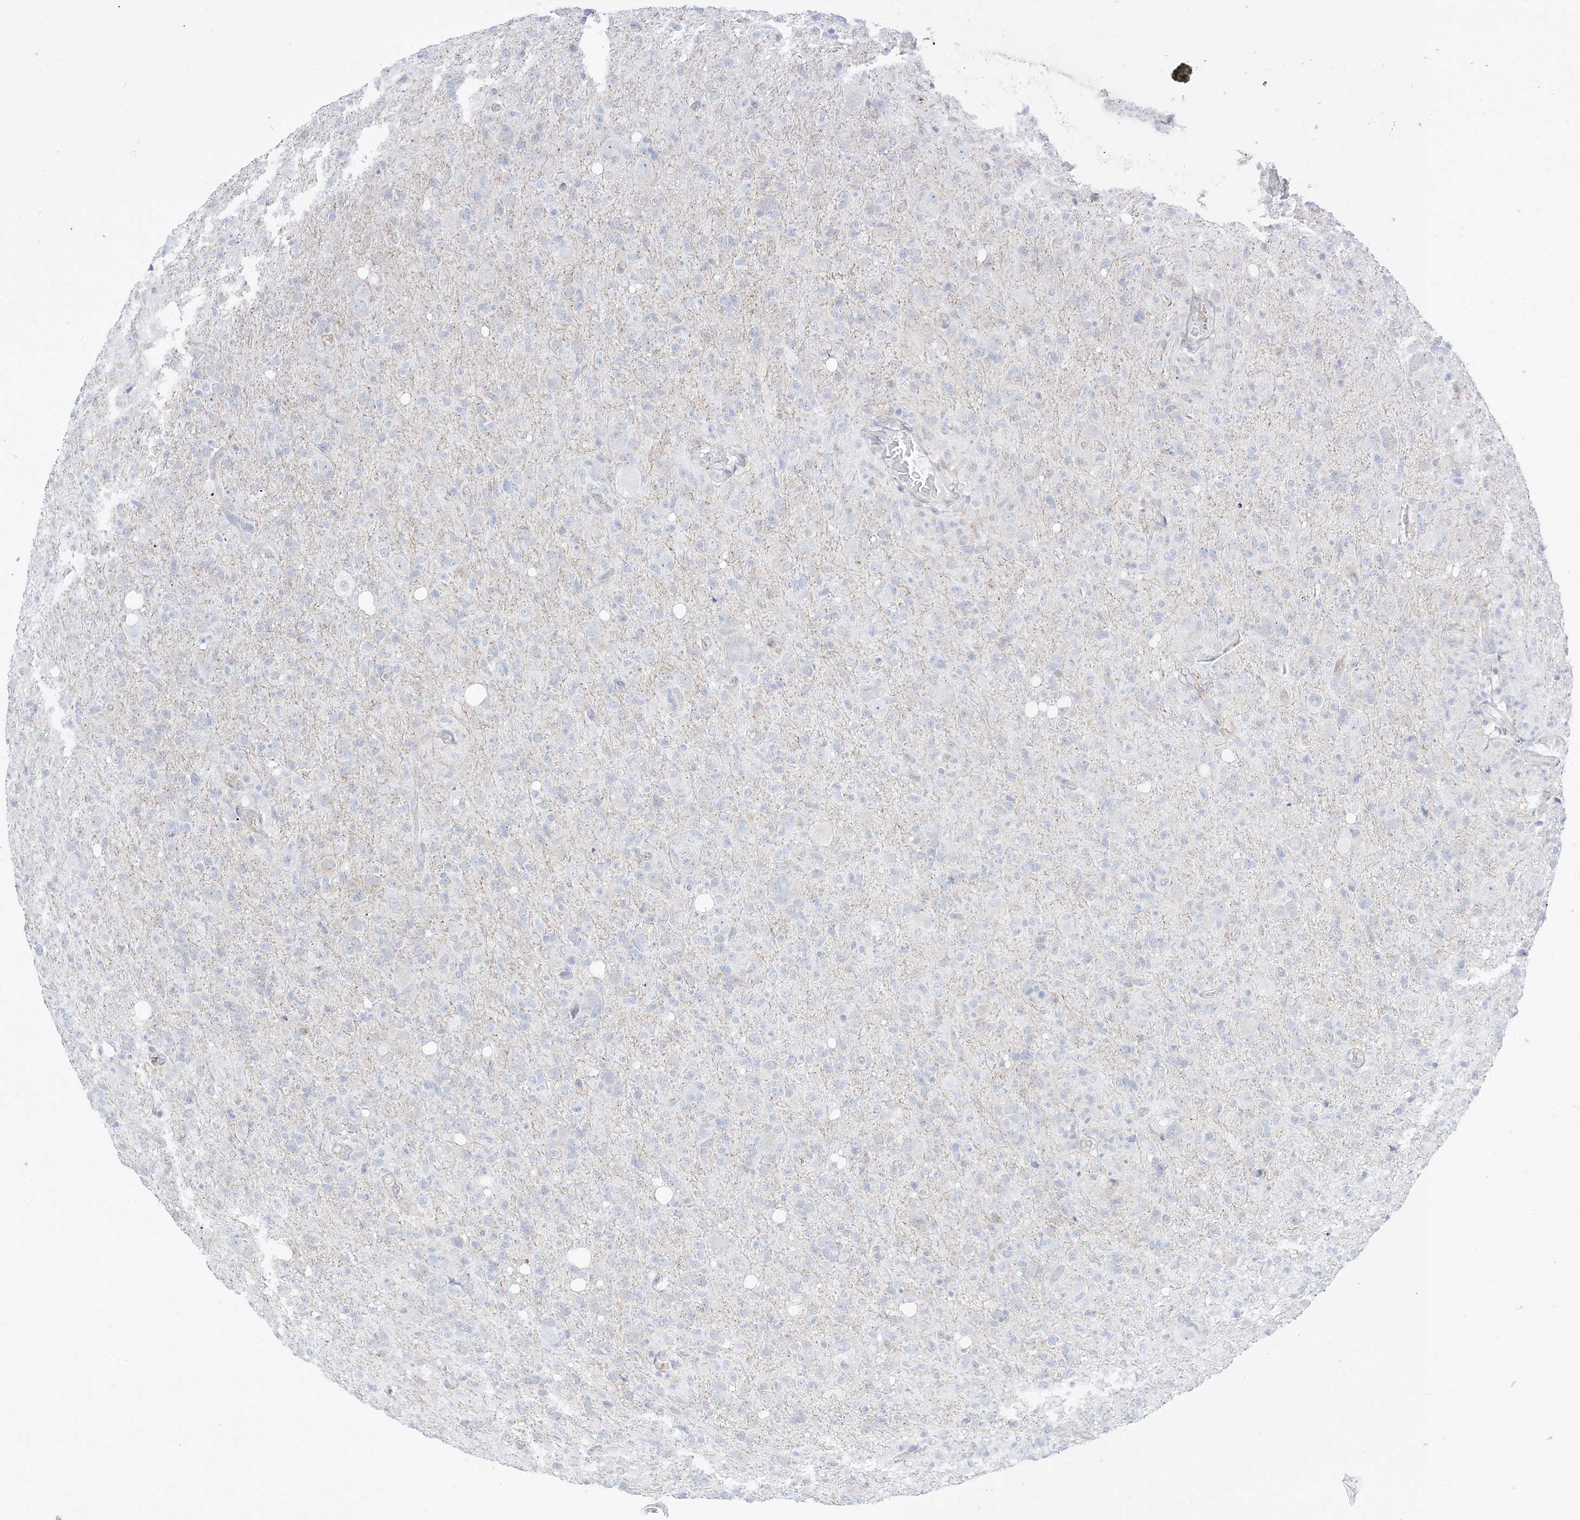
{"staining": {"intensity": "negative", "quantity": "none", "location": "none"}, "tissue": "glioma", "cell_type": "Tumor cells", "image_type": "cancer", "snomed": [{"axis": "morphology", "description": "Glioma, malignant, High grade"}, {"axis": "topography", "description": "Brain"}], "caption": "This is an IHC image of malignant glioma (high-grade). There is no expression in tumor cells.", "gene": "RAC1", "patient": {"sex": "female", "age": 57}}